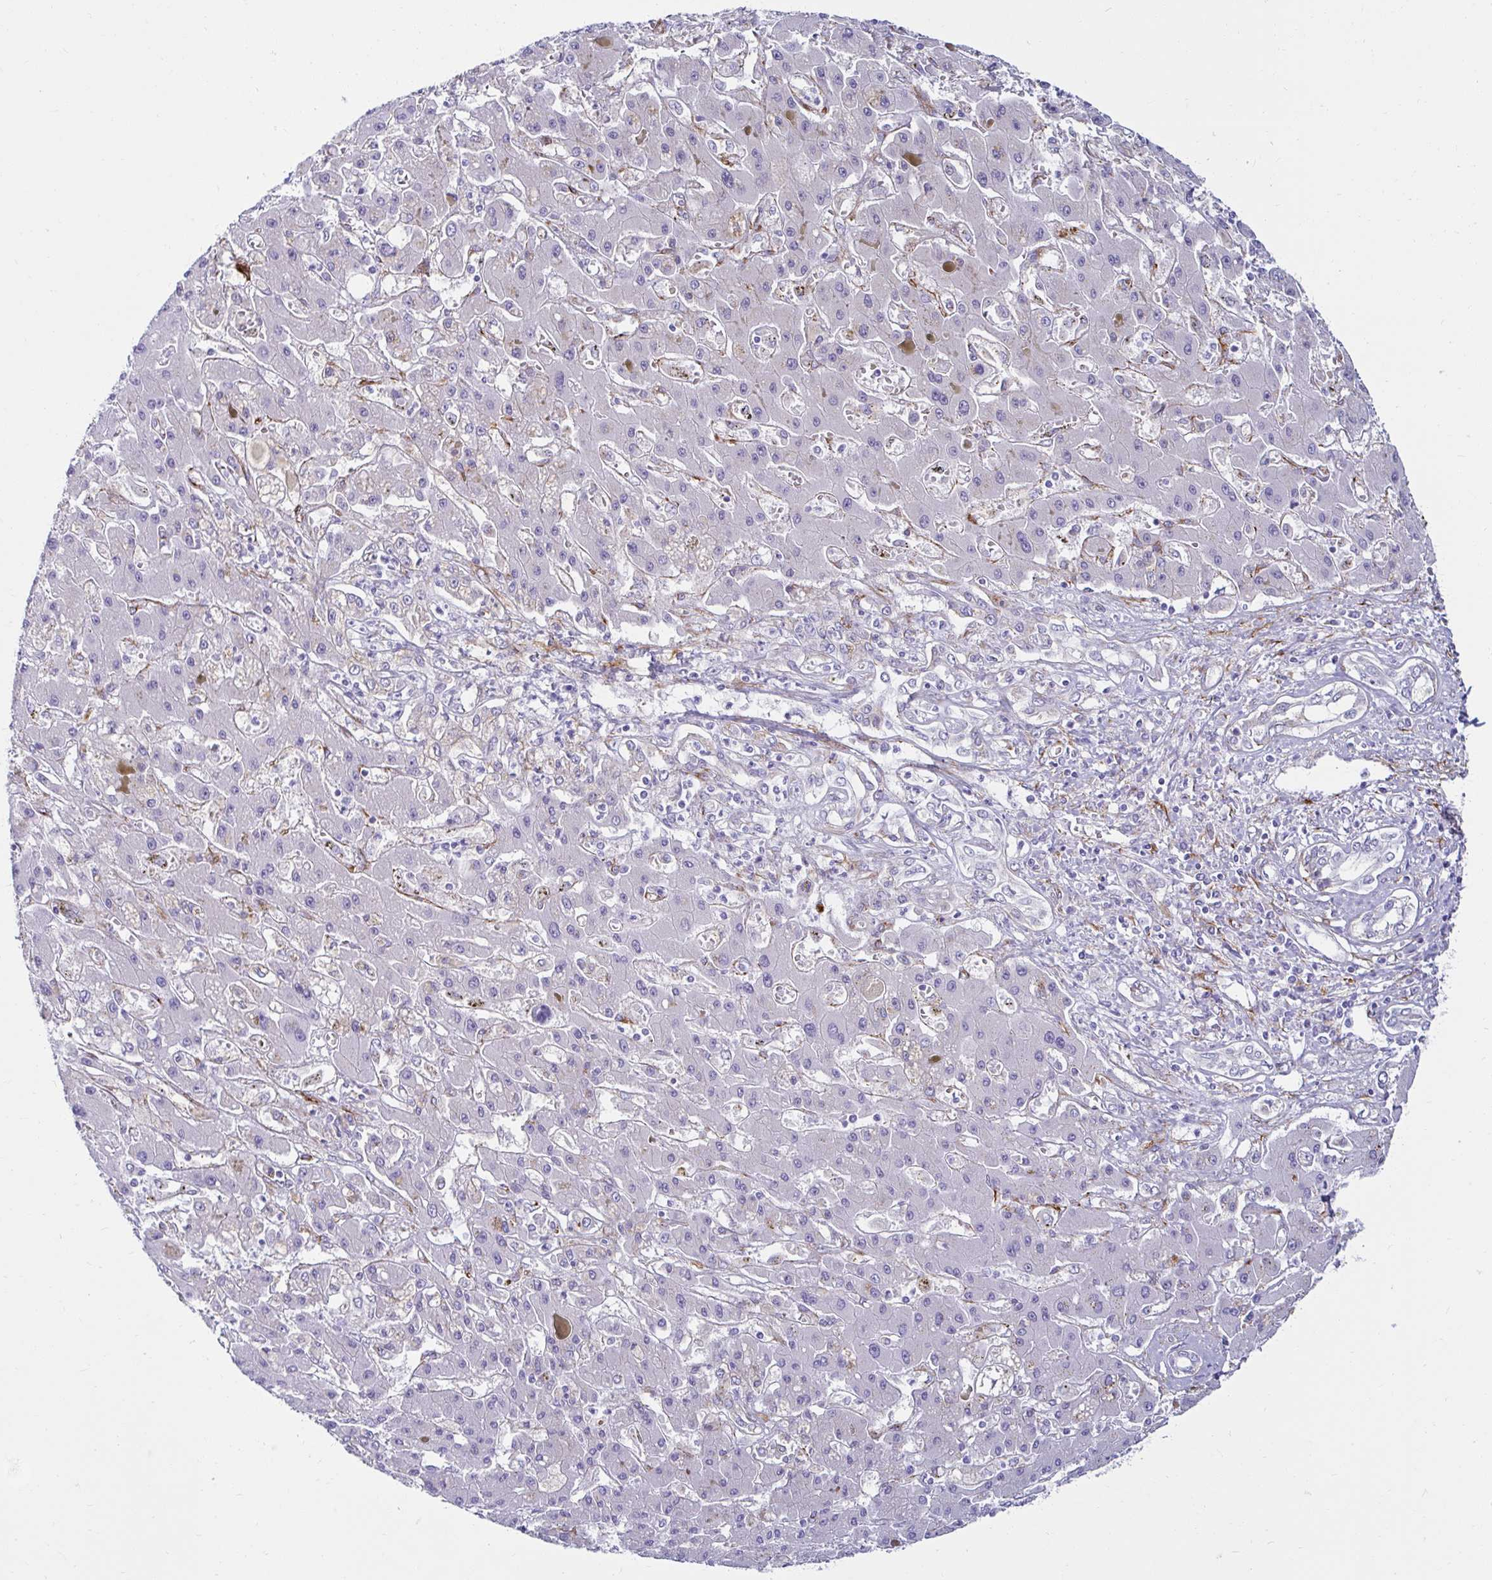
{"staining": {"intensity": "negative", "quantity": "none", "location": "none"}, "tissue": "renal cancer", "cell_type": "Tumor cells", "image_type": "cancer", "snomed": [{"axis": "morphology", "description": "Adenocarcinoma, NOS"}, {"axis": "topography", "description": "Kidney"}], "caption": "The histopathology image demonstrates no significant staining in tumor cells of adenocarcinoma (renal).", "gene": "ANKRD62", "patient": {"sex": "female", "age": 67}}